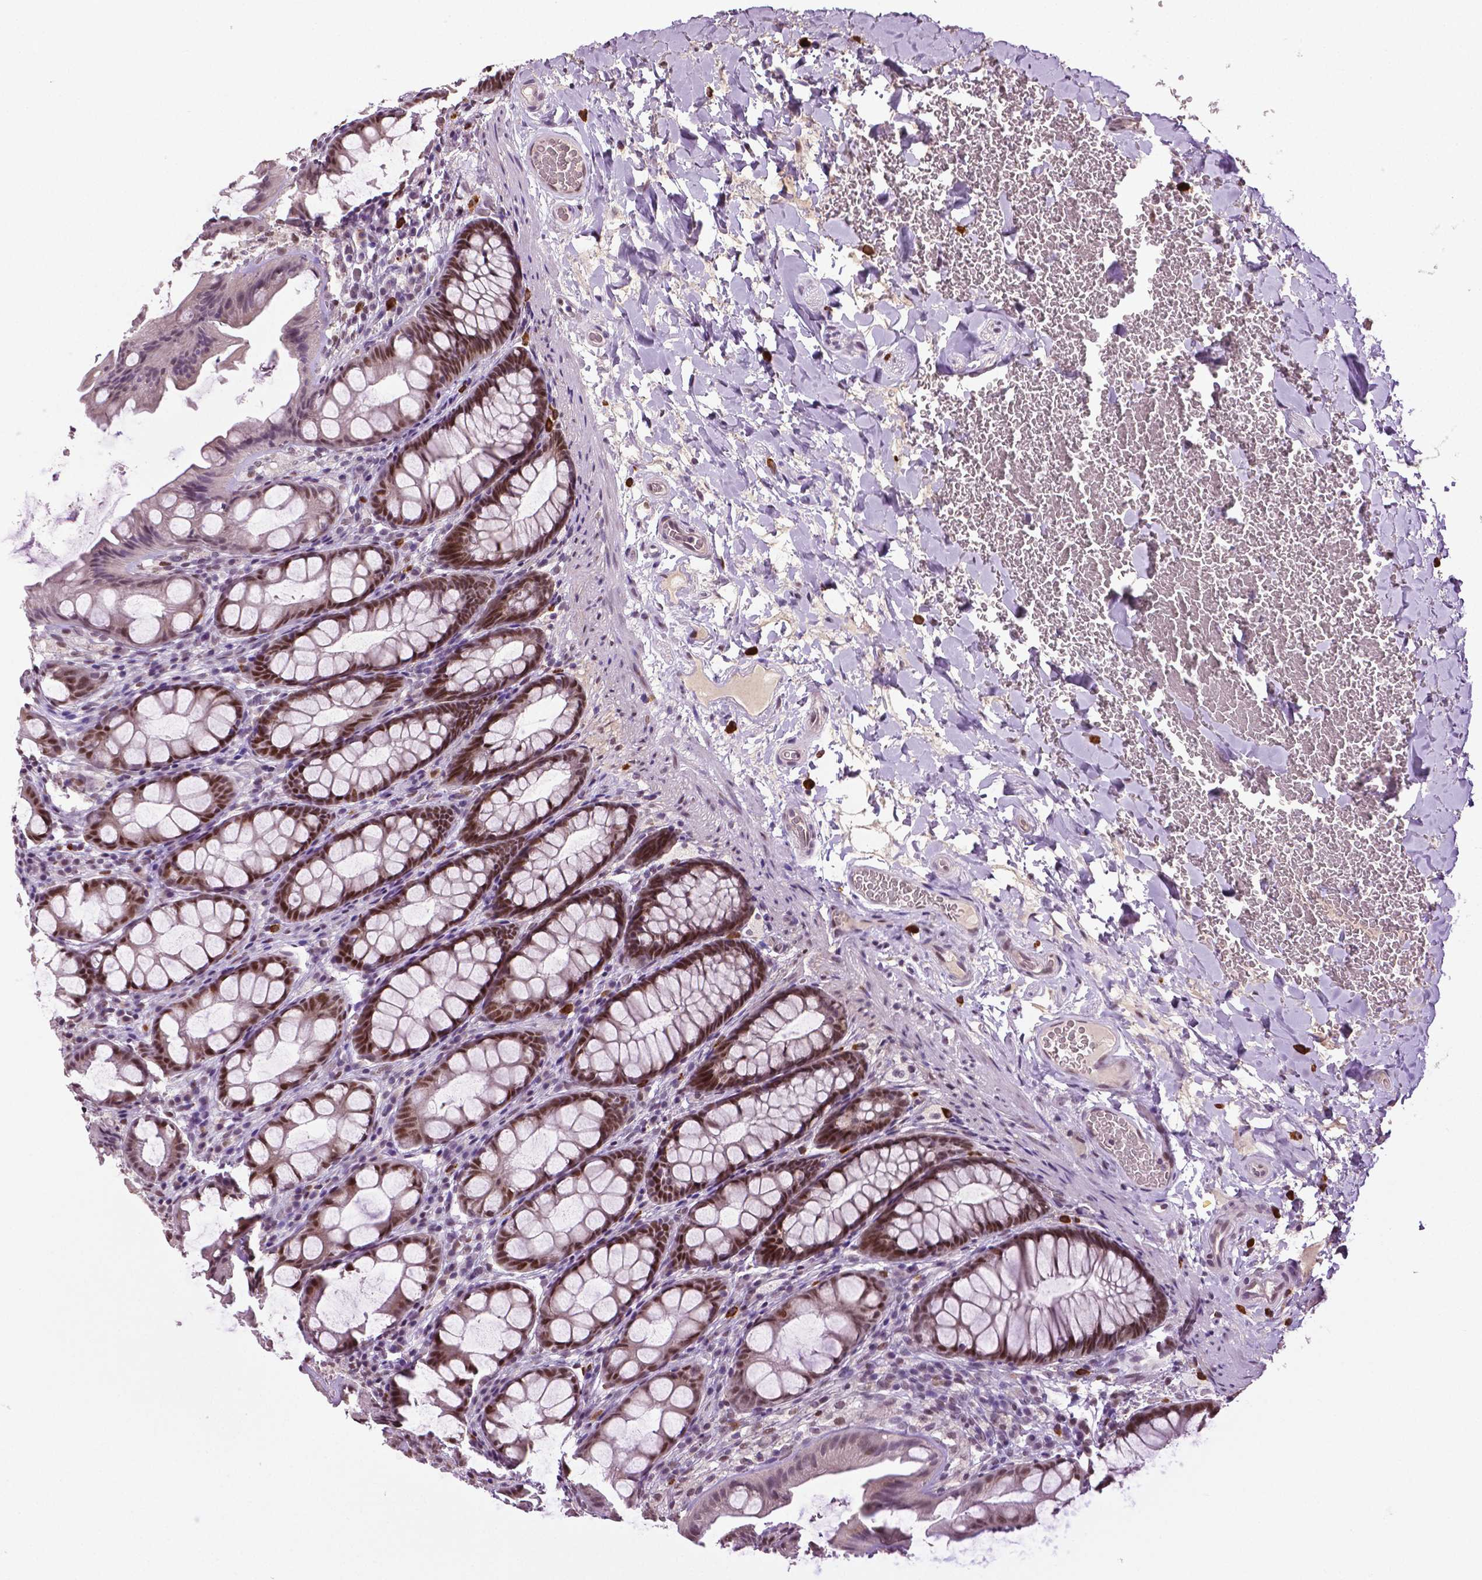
{"staining": {"intensity": "moderate", "quantity": "25%-75%", "location": "nuclear"}, "tissue": "colon", "cell_type": "Endothelial cells", "image_type": "normal", "snomed": [{"axis": "morphology", "description": "Normal tissue, NOS"}, {"axis": "topography", "description": "Colon"}], "caption": "A micrograph showing moderate nuclear staining in about 25%-75% of endothelial cells in benign colon, as visualized by brown immunohistochemical staining.", "gene": "DLX5", "patient": {"sex": "male", "age": 47}}